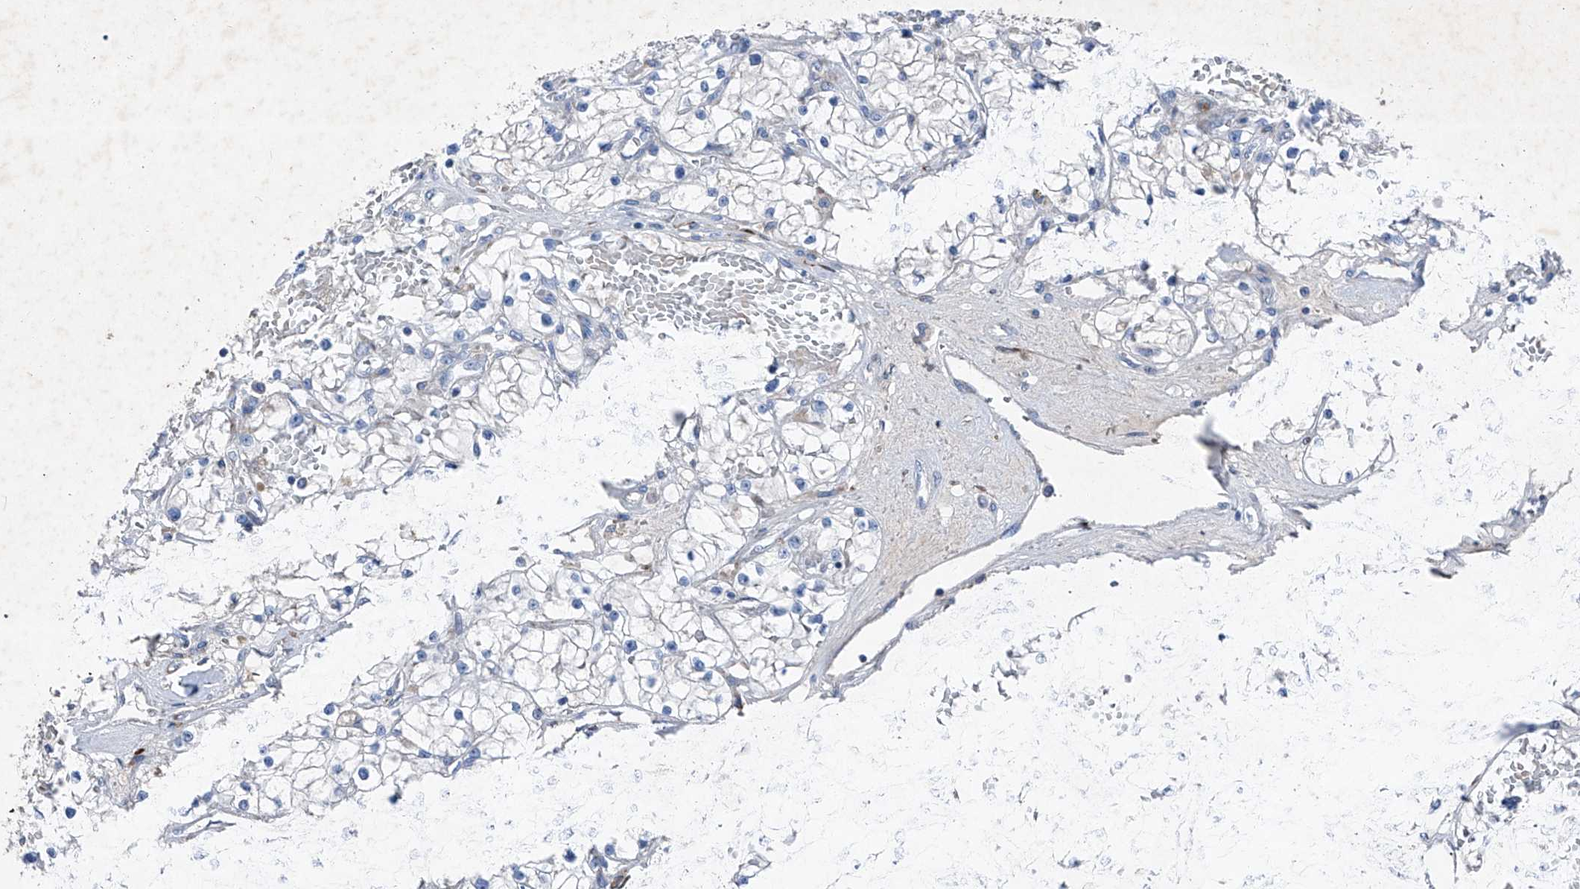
{"staining": {"intensity": "negative", "quantity": "none", "location": "none"}, "tissue": "renal cancer", "cell_type": "Tumor cells", "image_type": "cancer", "snomed": [{"axis": "morphology", "description": "Normal tissue, NOS"}, {"axis": "morphology", "description": "Adenocarcinoma, NOS"}, {"axis": "topography", "description": "Kidney"}], "caption": "Photomicrograph shows no significant protein expression in tumor cells of renal adenocarcinoma.", "gene": "IFI27", "patient": {"sex": "male", "age": 68}}